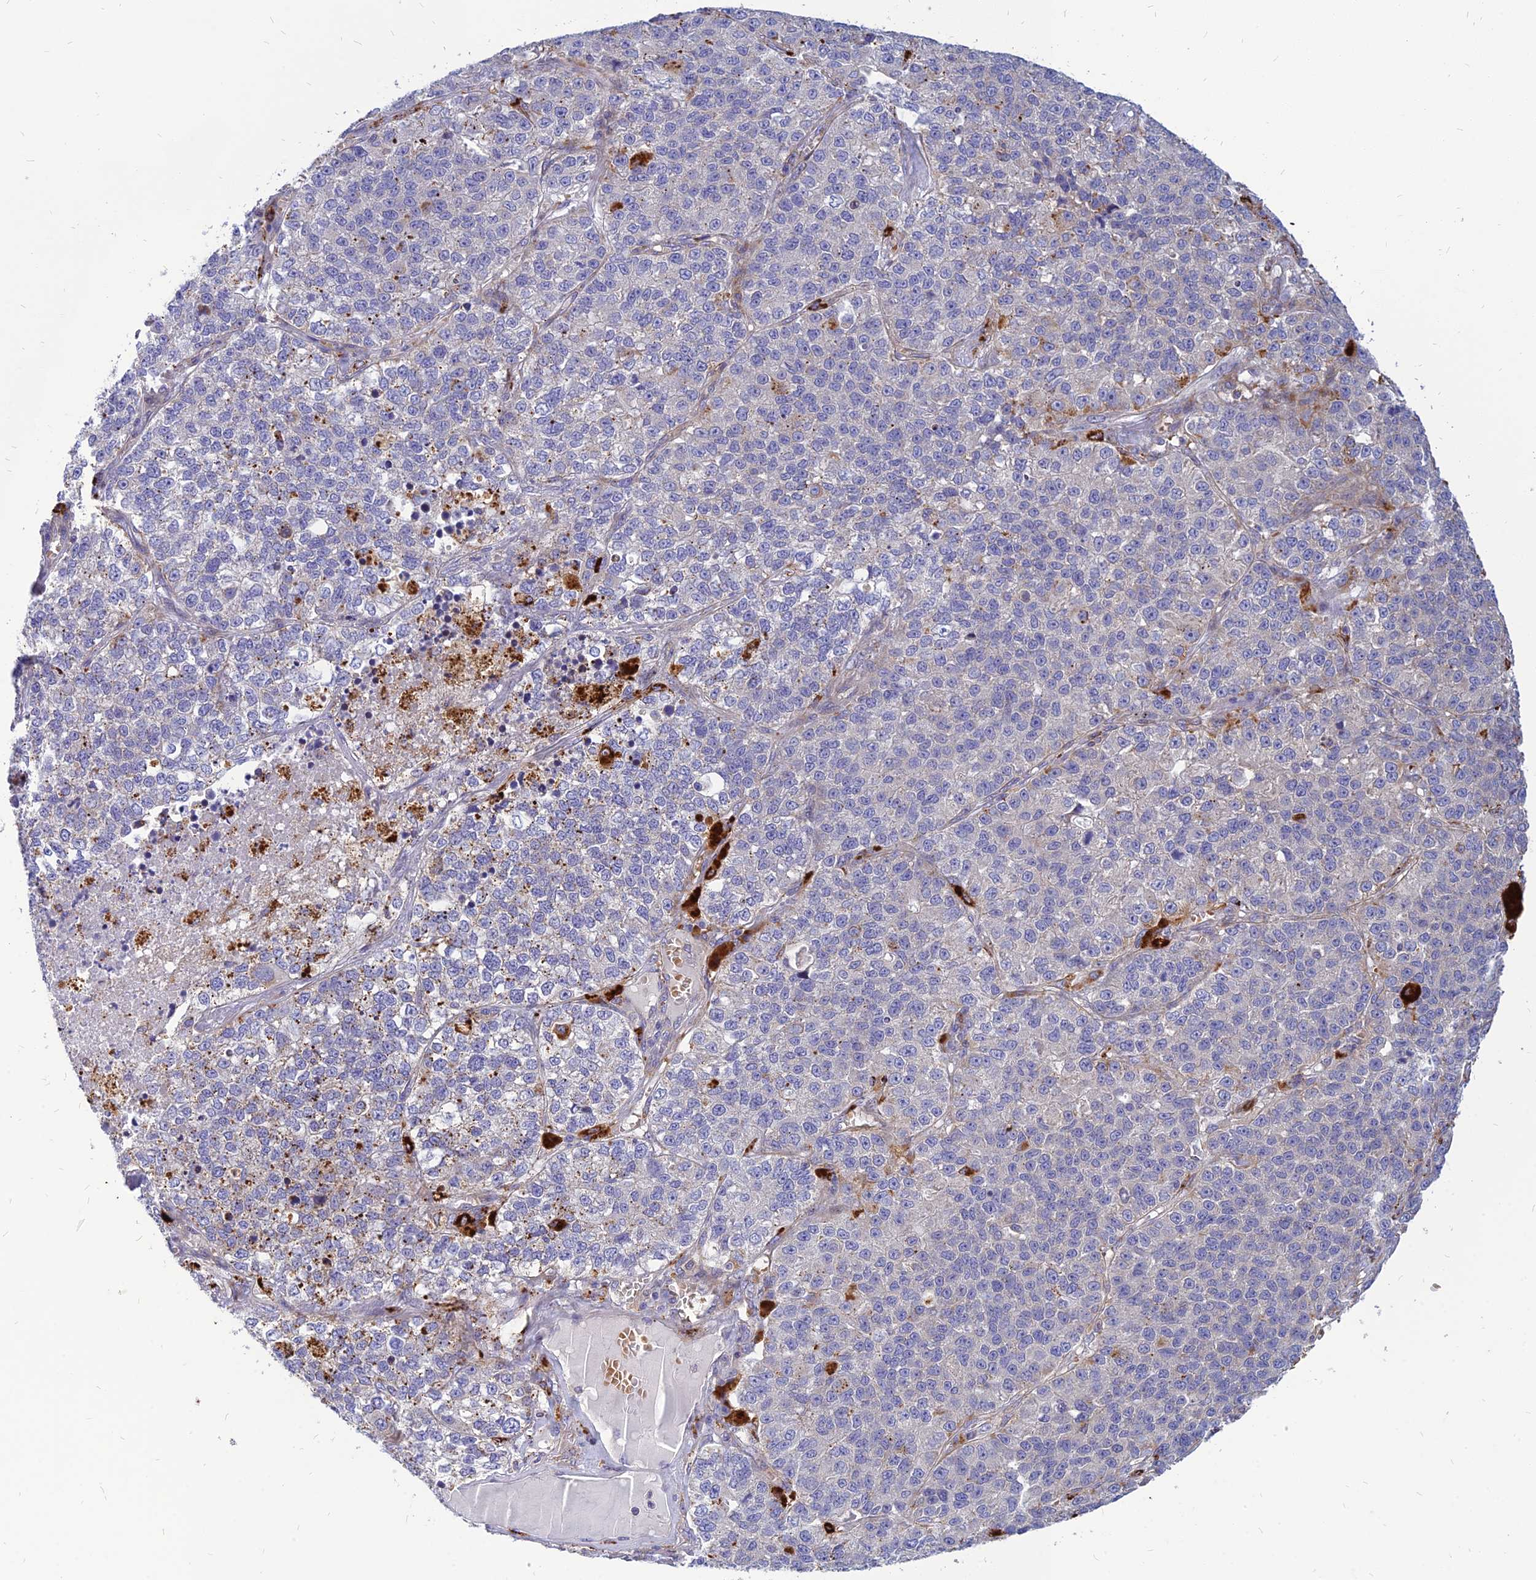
{"staining": {"intensity": "weak", "quantity": "<25%", "location": "cytoplasmic/membranous"}, "tissue": "lung cancer", "cell_type": "Tumor cells", "image_type": "cancer", "snomed": [{"axis": "morphology", "description": "Adenocarcinoma, NOS"}, {"axis": "topography", "description": "Lung"}], "caption": "Histopathology image shows no protein expression in tumor cells of adenocarcinoma (lung) tissue. The staining was performed using DAB (3,3'-diaminobenzidine) to visualize the protein expression in brown, while the nuclei were stained in blue with hematoxylin (Magnification: 20x).", "gene": "PHKA2", "patient": {"sex": "male", "age": 49}}